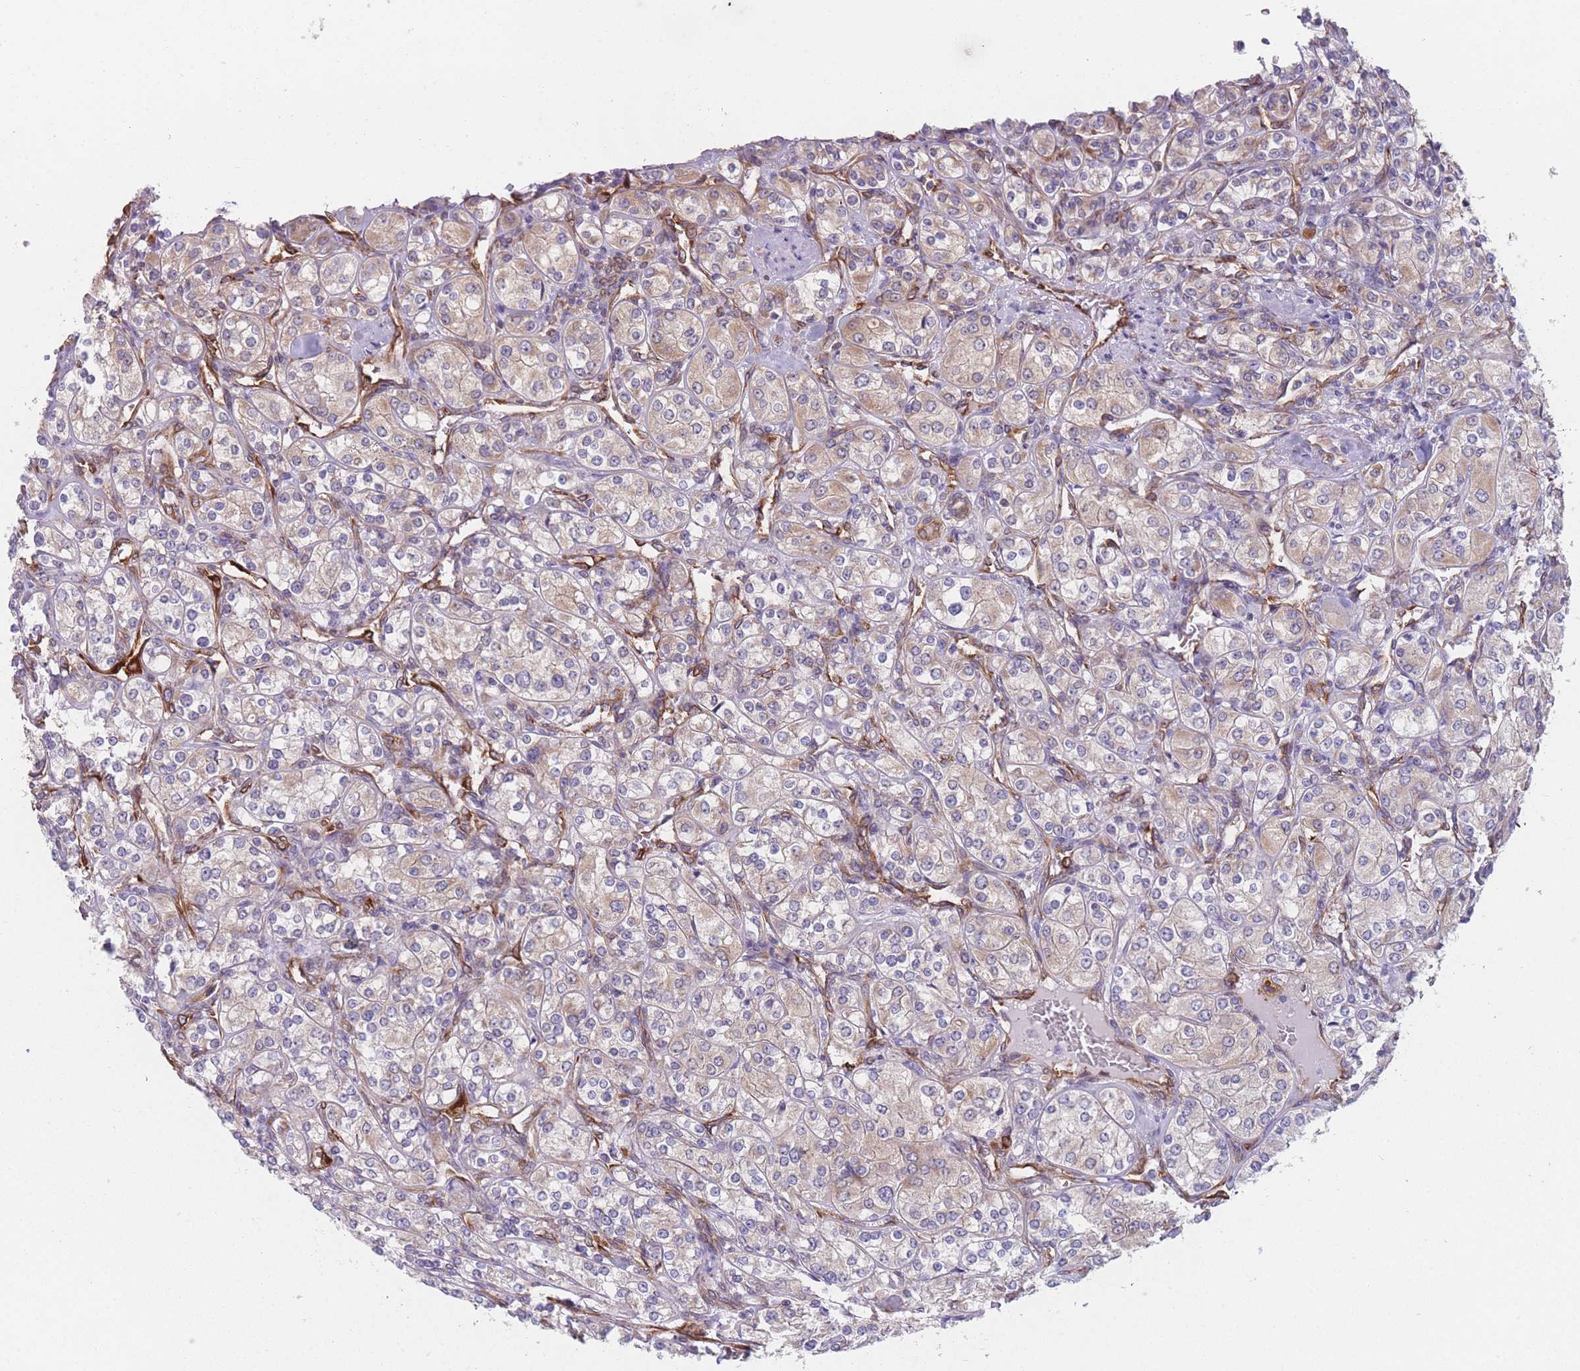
{"staining": {"intensity": "weak", "quantity": ">75%", "location": "cytoplasmic/membranous"}, "tissue": "renal cancer", "cell_type": "Tumor cells", "image_type": "cancer", "snomed": [{"axis": "morphology", "description": "Adenocarcinoma, NOS"}, {"axis": "topography", "description": "Kidney"}], "caption": "Tumor cells demonstrate low levels of weak cytoplasmic/membranous staining in about >75% of cells in human renal cancer (adenocarcinoma).", "gene": "AK9", "patient": {"sex": "male", "age": 77}}